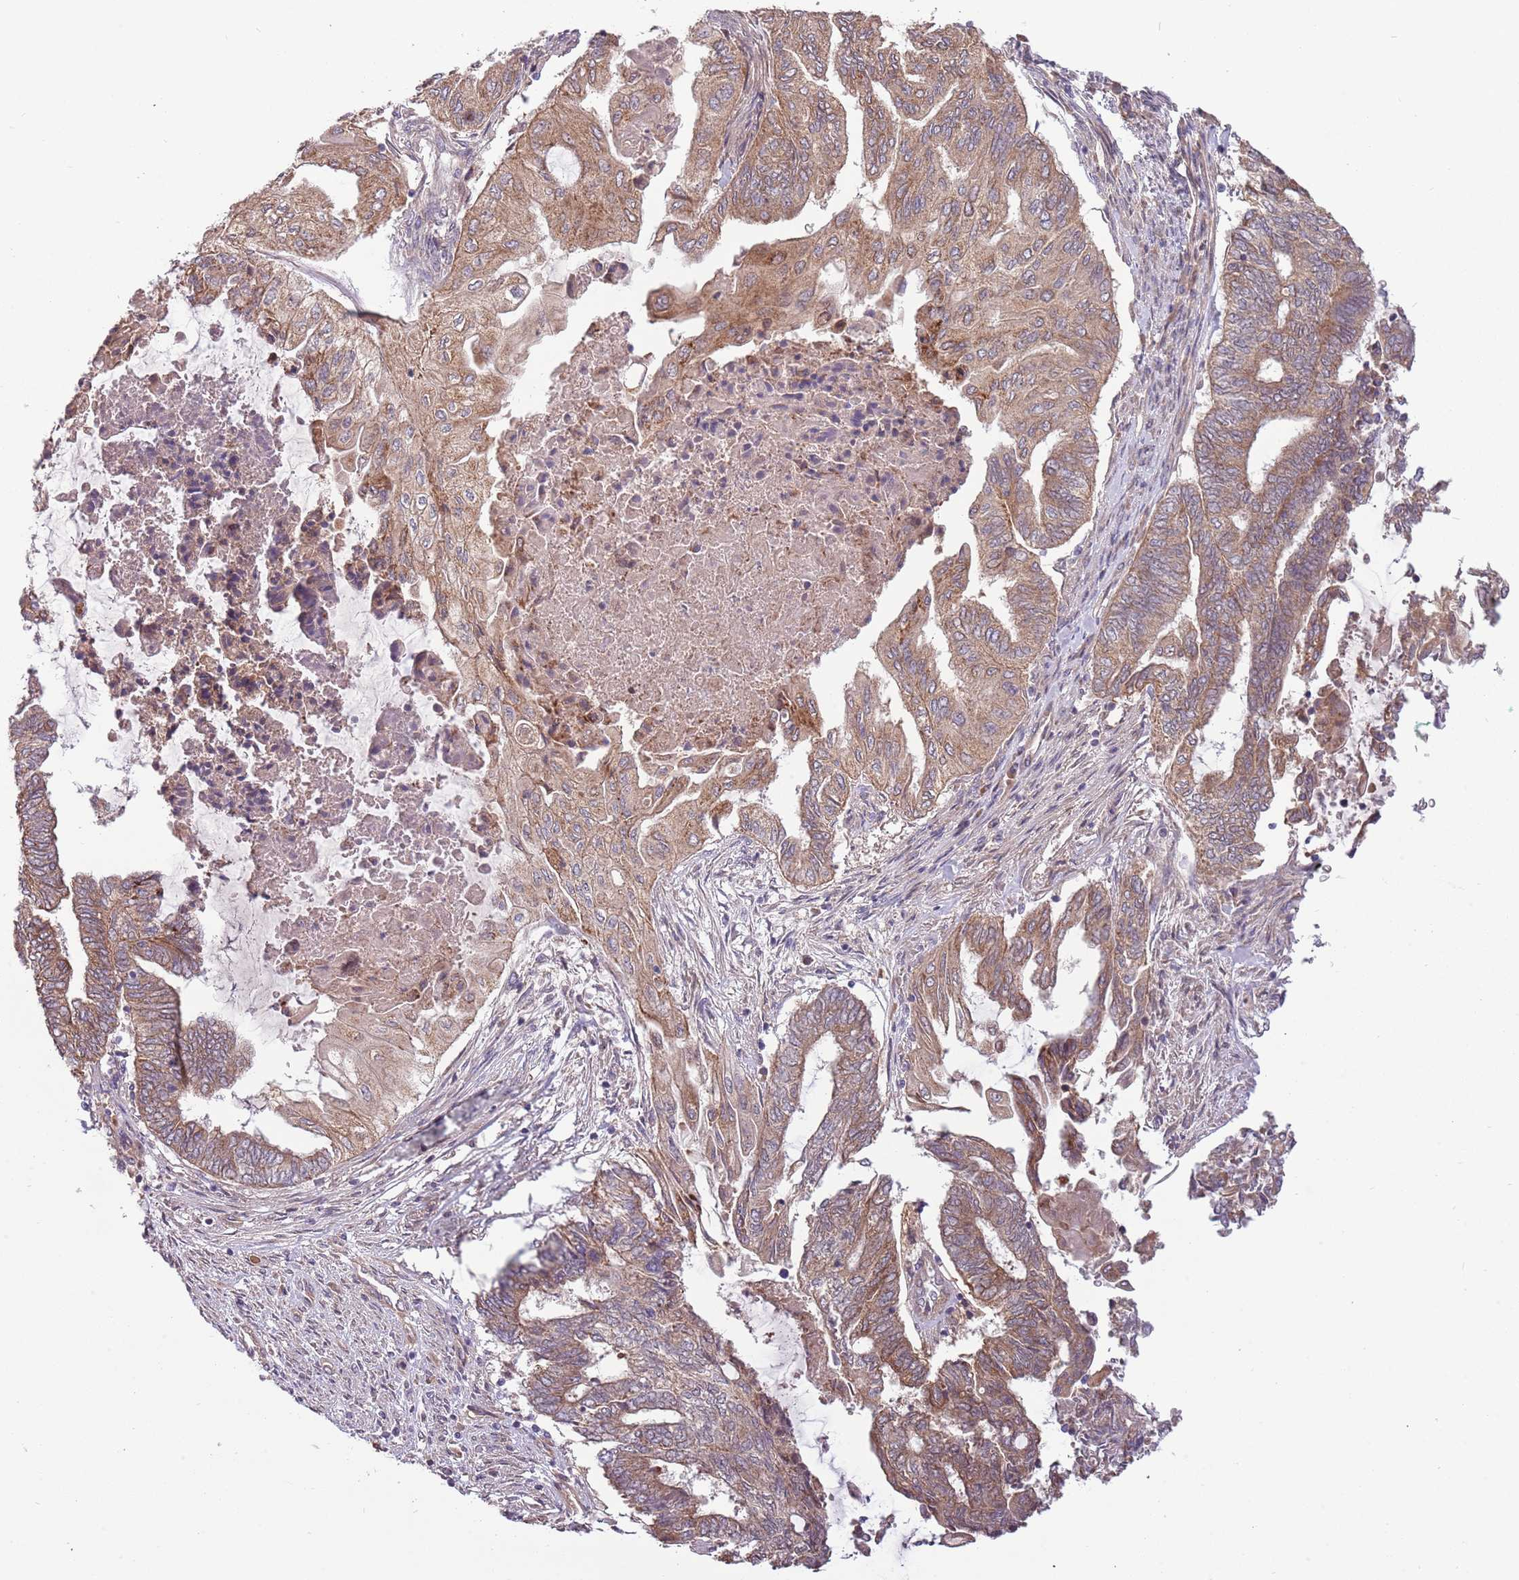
{"staining": {"intensity": "moderate", "quantity": ">75%", "location": "cytoplasmic/membranous"}, "tissue": "endometrial cancer", "cell_type": "Tumor cells", "image_type": "cancer", "snomed": [{"axis": "morphology", "description": "Adenocarcinoma, NOS"}, {"axis": "topography", "description": "Uterus"}, {"axis": "topography", "description": "Endometrium"}], "caption": "IHC (DAB (3,3'-diaminobenzidine)) staining of adenocarcinoma (endometrial) displays moderate cytoplasmic/membranous protein staining in about >75% of tumor cells.", "gene": "RNF181", "patient": {"sex": "female", "age": 70}}